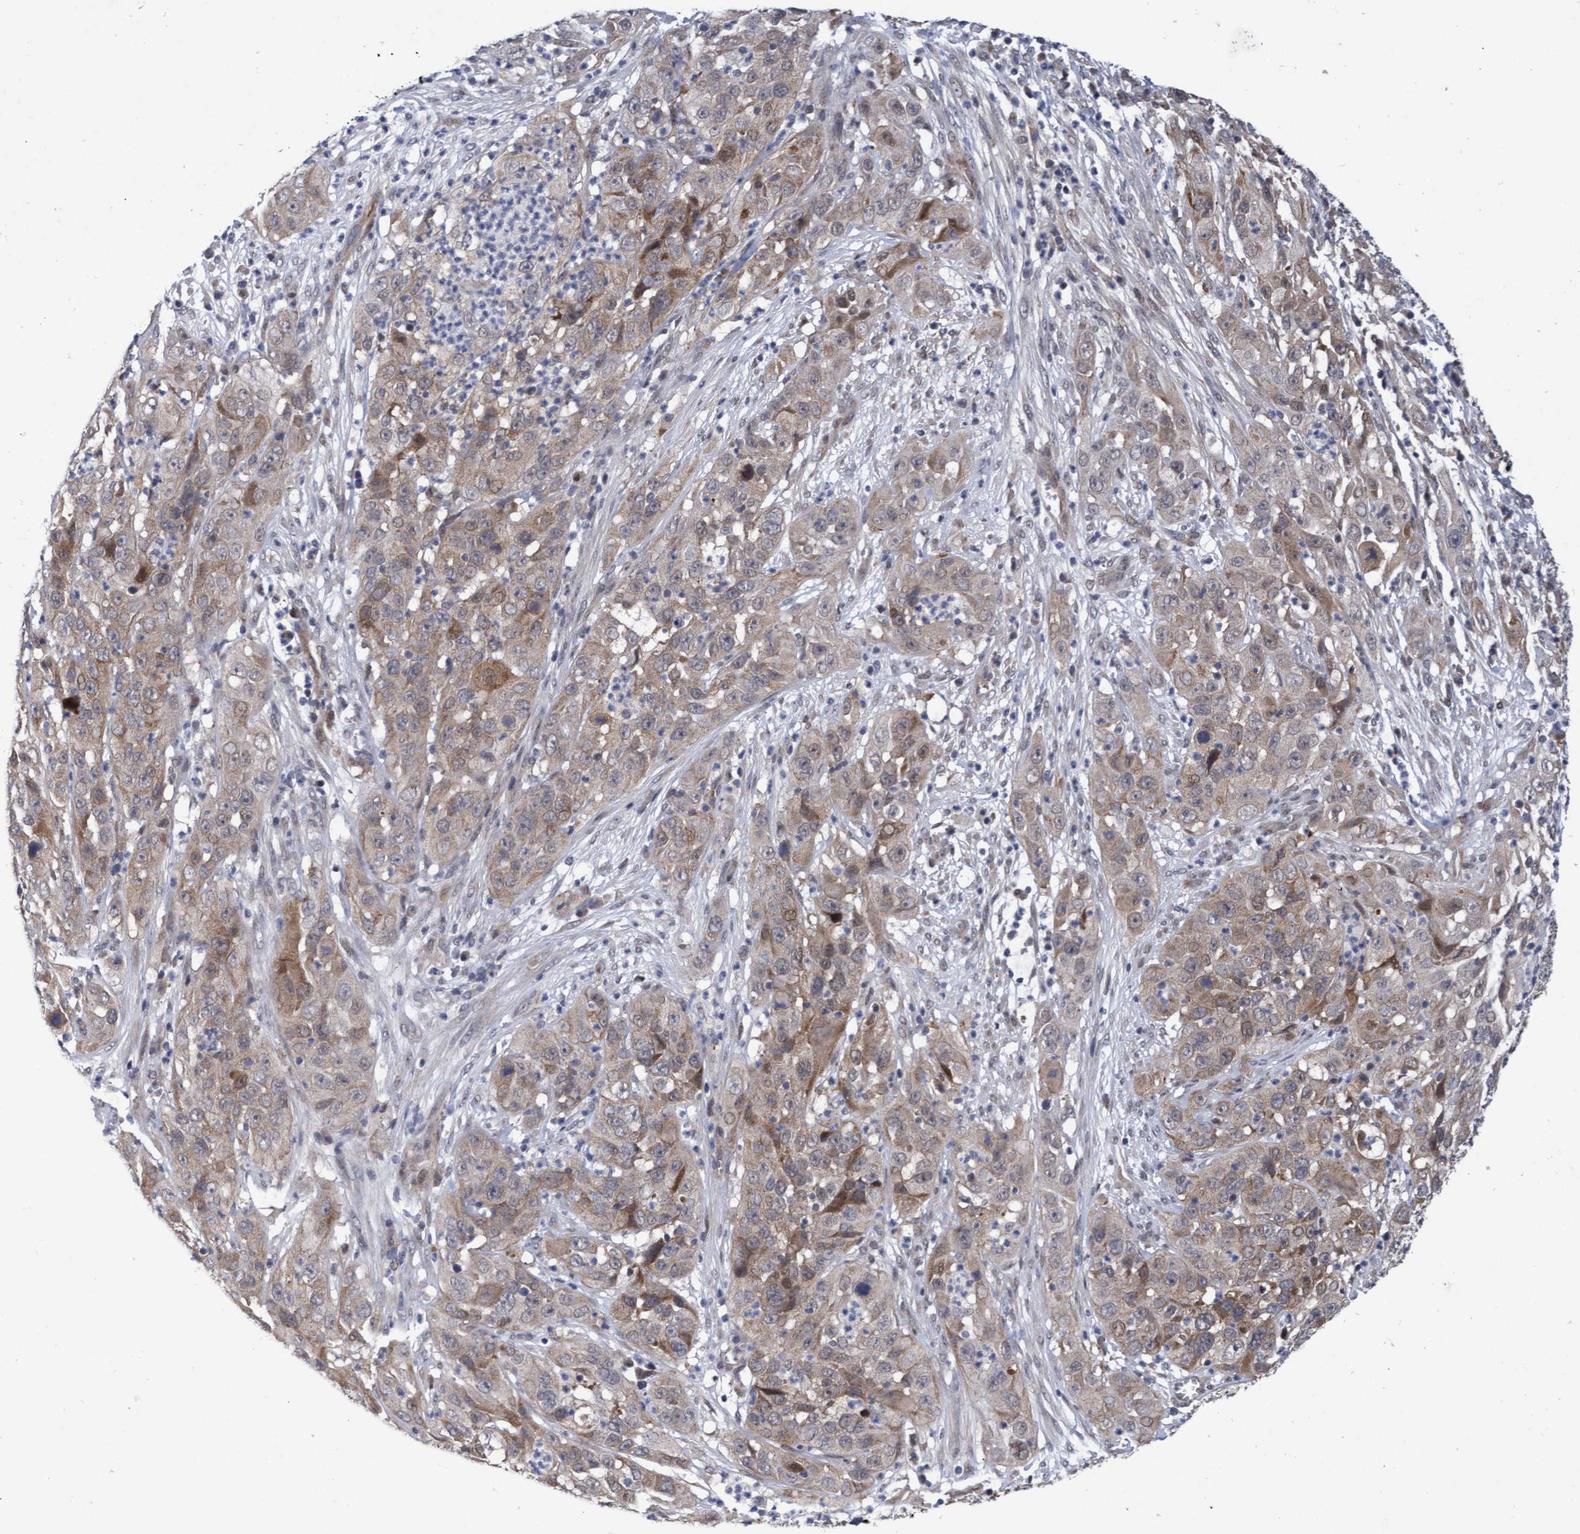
{"staining": {"intensity": "weak", "quantity": ">75%", "location": "cytoplasmic/membranous"}, "tissue": "cervical cancer", "cell_type": "Tumor cells", "image_type": "cancer", "snomed": [{"axis": "morphology", "description": "Squamous cell carcinoma, NOS"}, {"axis": "topography", "description": "Cervix"}], "caption": "A brown stain shows weak cytoplasmic/membranous staining of a protein in human cervical cancer tumor cells.", "gene": "ZNF750", "patient": {"sex": "female", "age": 32}}